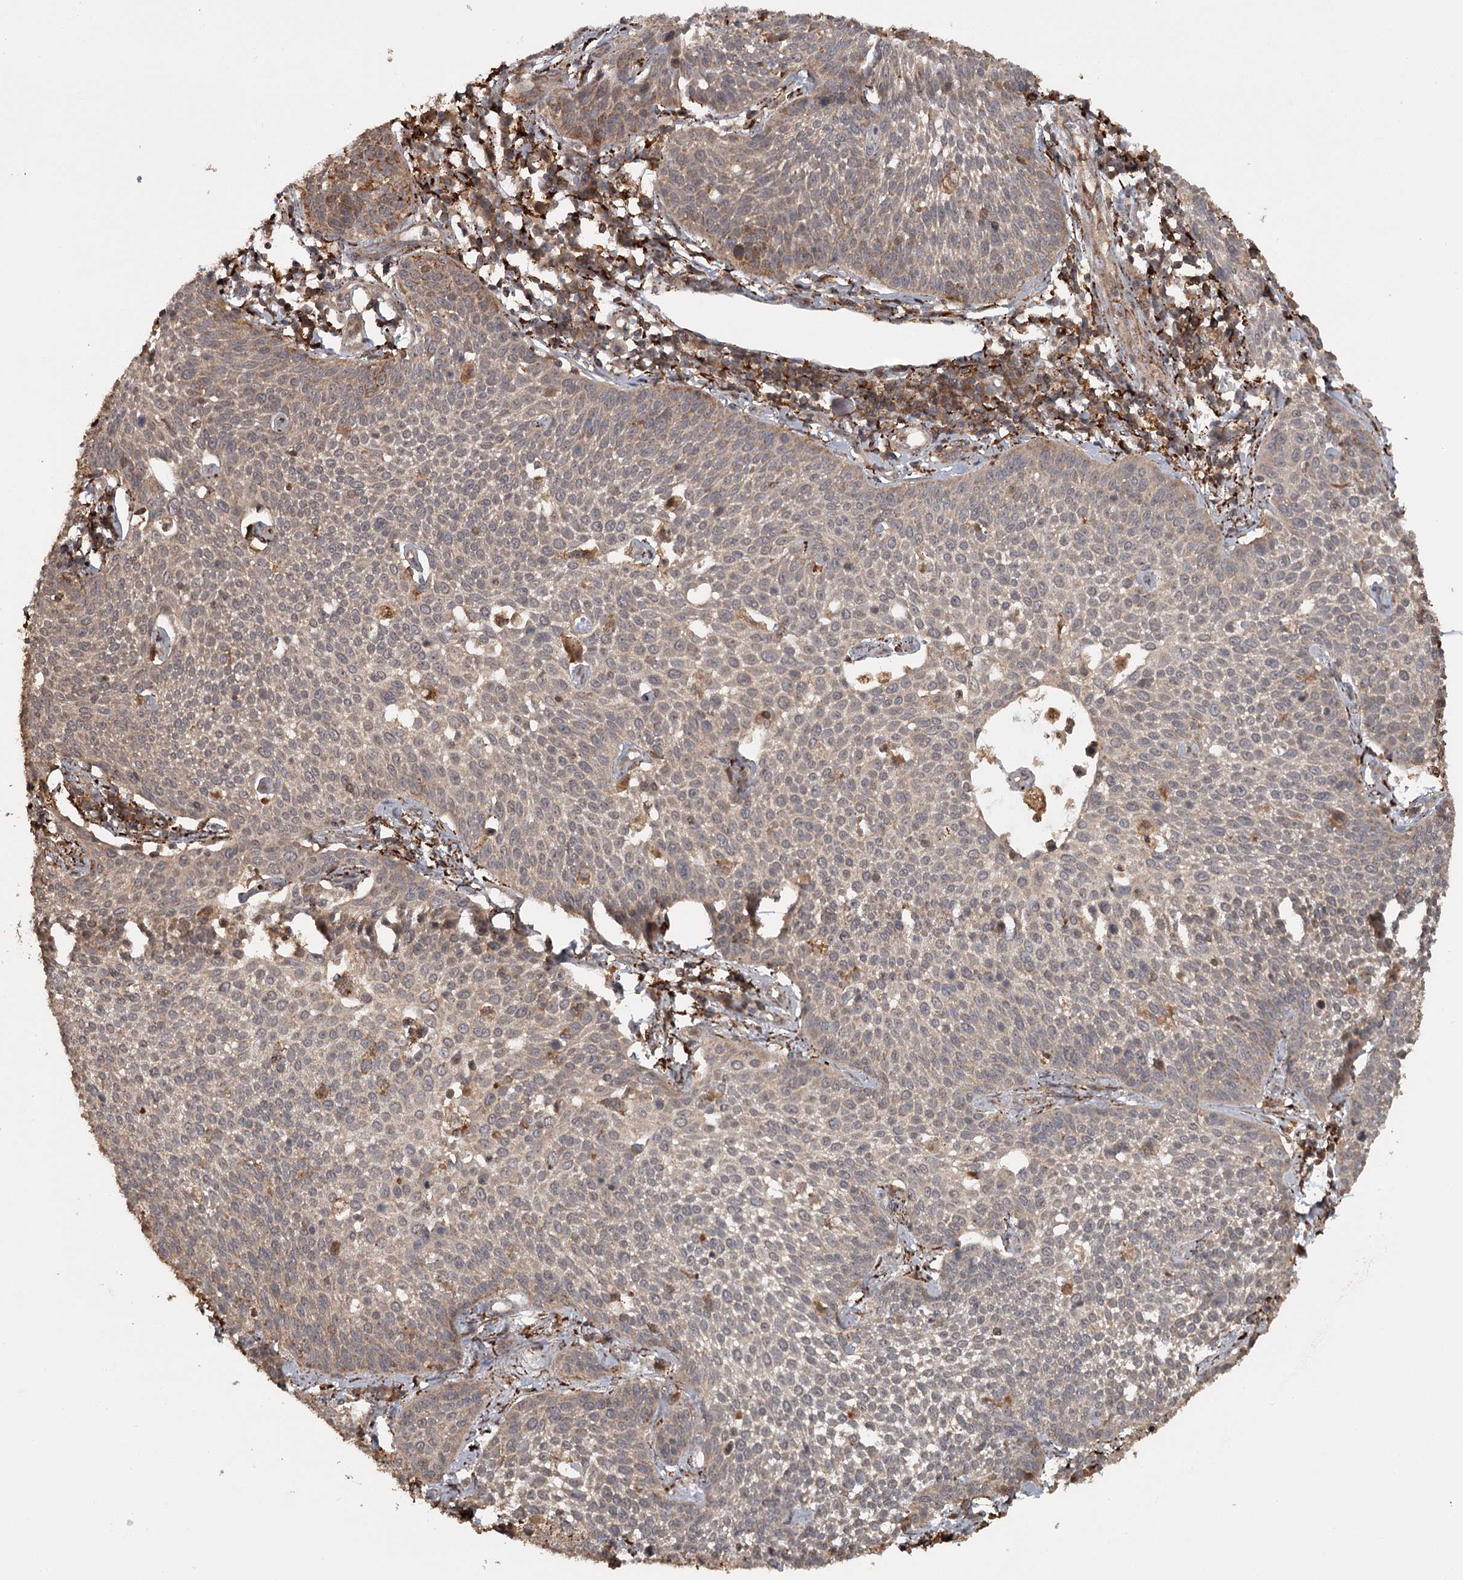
{"staining": {"intensity": "weak", "quantity": "25%-75%", "location": "cytoplasmic/membranous"}, "tissue": "cervical cancer", "cell_type": "Tumor cells", "image_type": "cancer", "snomed": [{"axis": "morphology", "description": "Squamous cell carcinoma, NOS"}, {"axis": "topography", "description": "Cervix"}], "caption": "Protein positivity by IHC reveals weak cytoplasmic/membranous positivity in approximately 25%-75% of tumor cells in cervical squamous cell carcinoma.", "gene": "FAXC", "patient": {"sex": "female", "age": 34}}